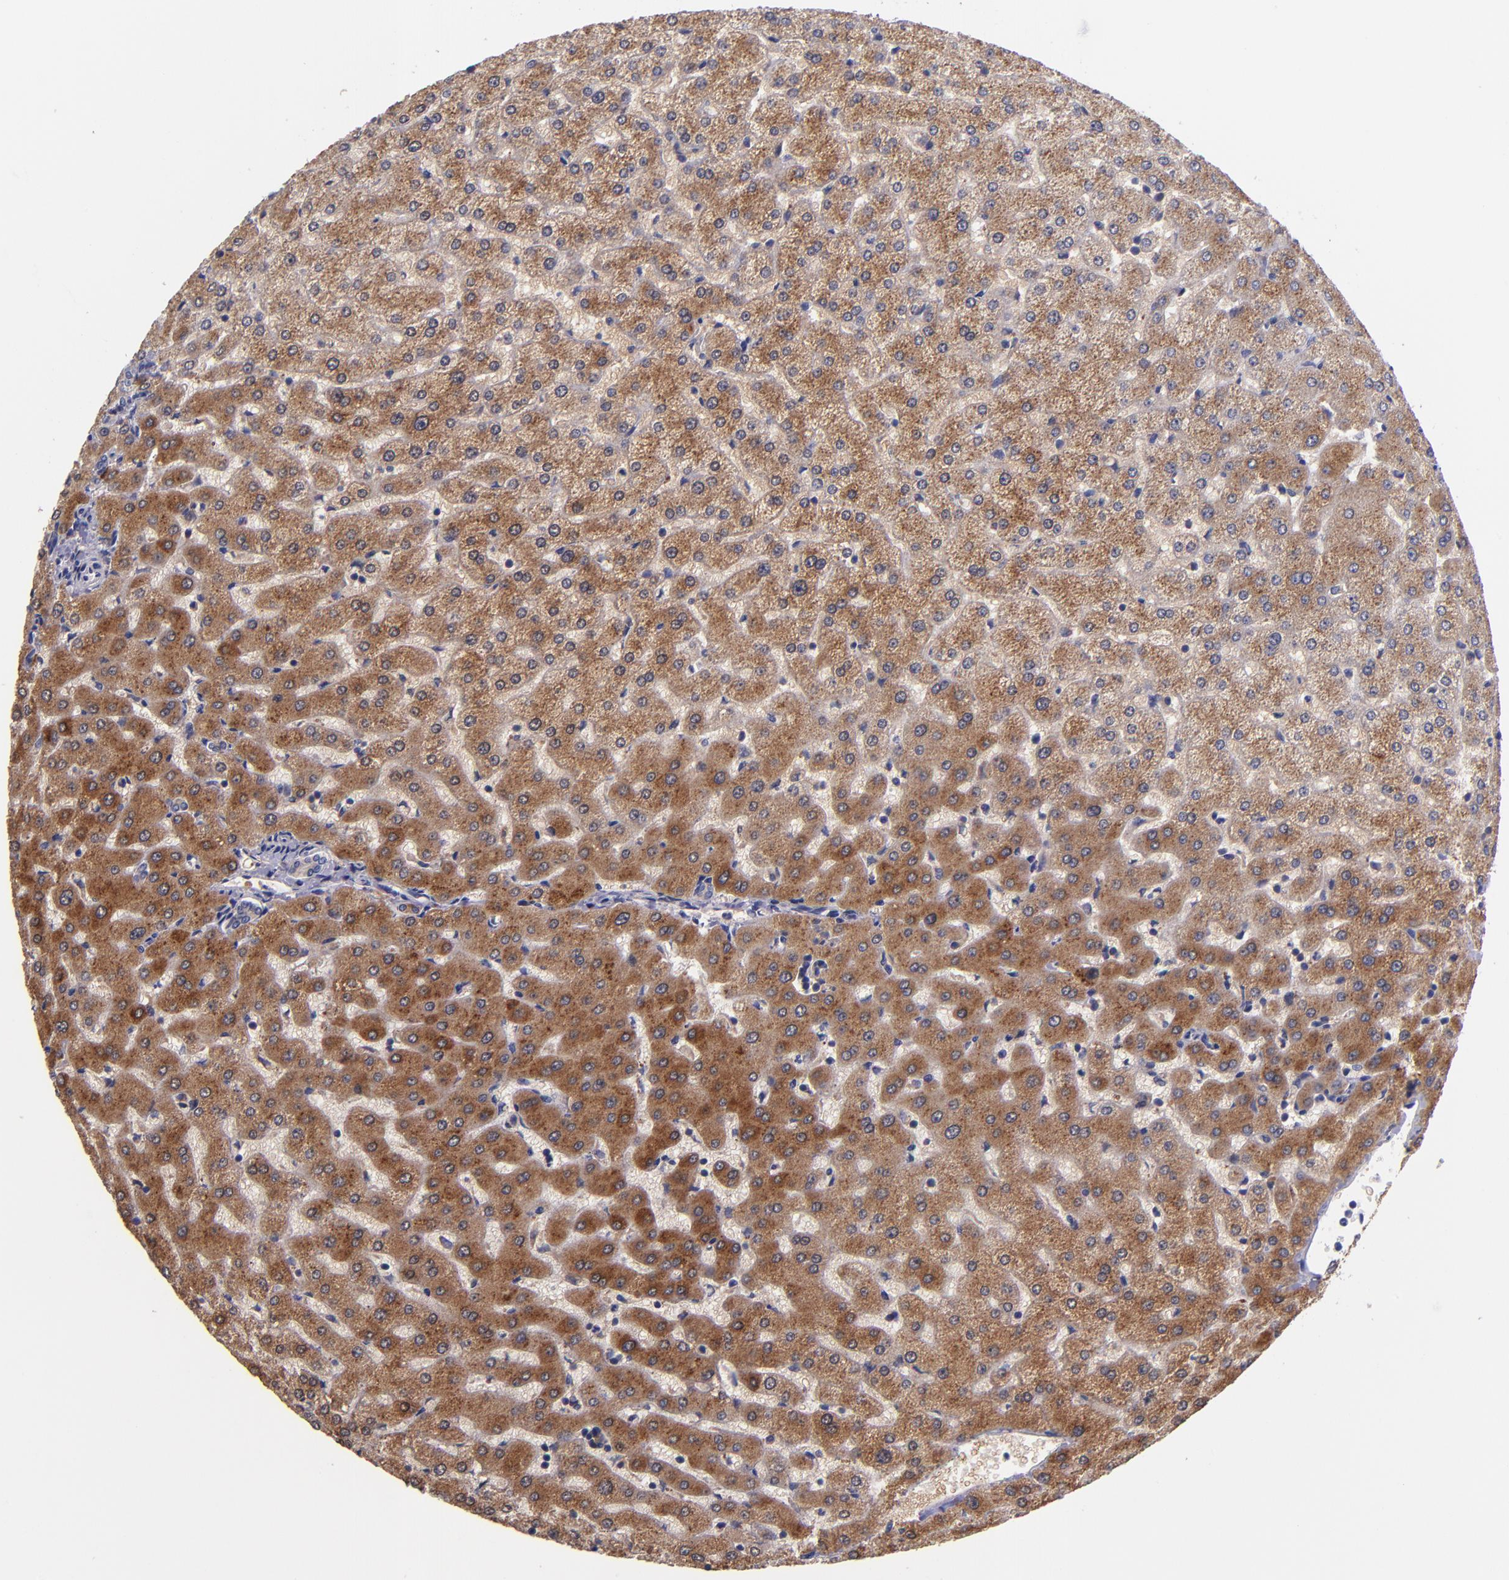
{"staining": {"intensity": "negative", "quantity": "none", "location": "none"}, "tissue": "liver", "cell_type": "Cholangiocytes", "image_type": "normal", "snomed": [{"axis": "morphology", "description": "Normal tissue, NOS"}, {"axis": "morphology", "description": "Fibrosis, NOS"}, {"axis": "topography", "description": "Liver"}], "caption": "Immunohistochemistry (IHC) image of benign human liver stained for a protein (brown), which exhibits no staining in cholangiocytes.", "gene": "RBP4", "patient": {"sex": "female", "age": 29}}